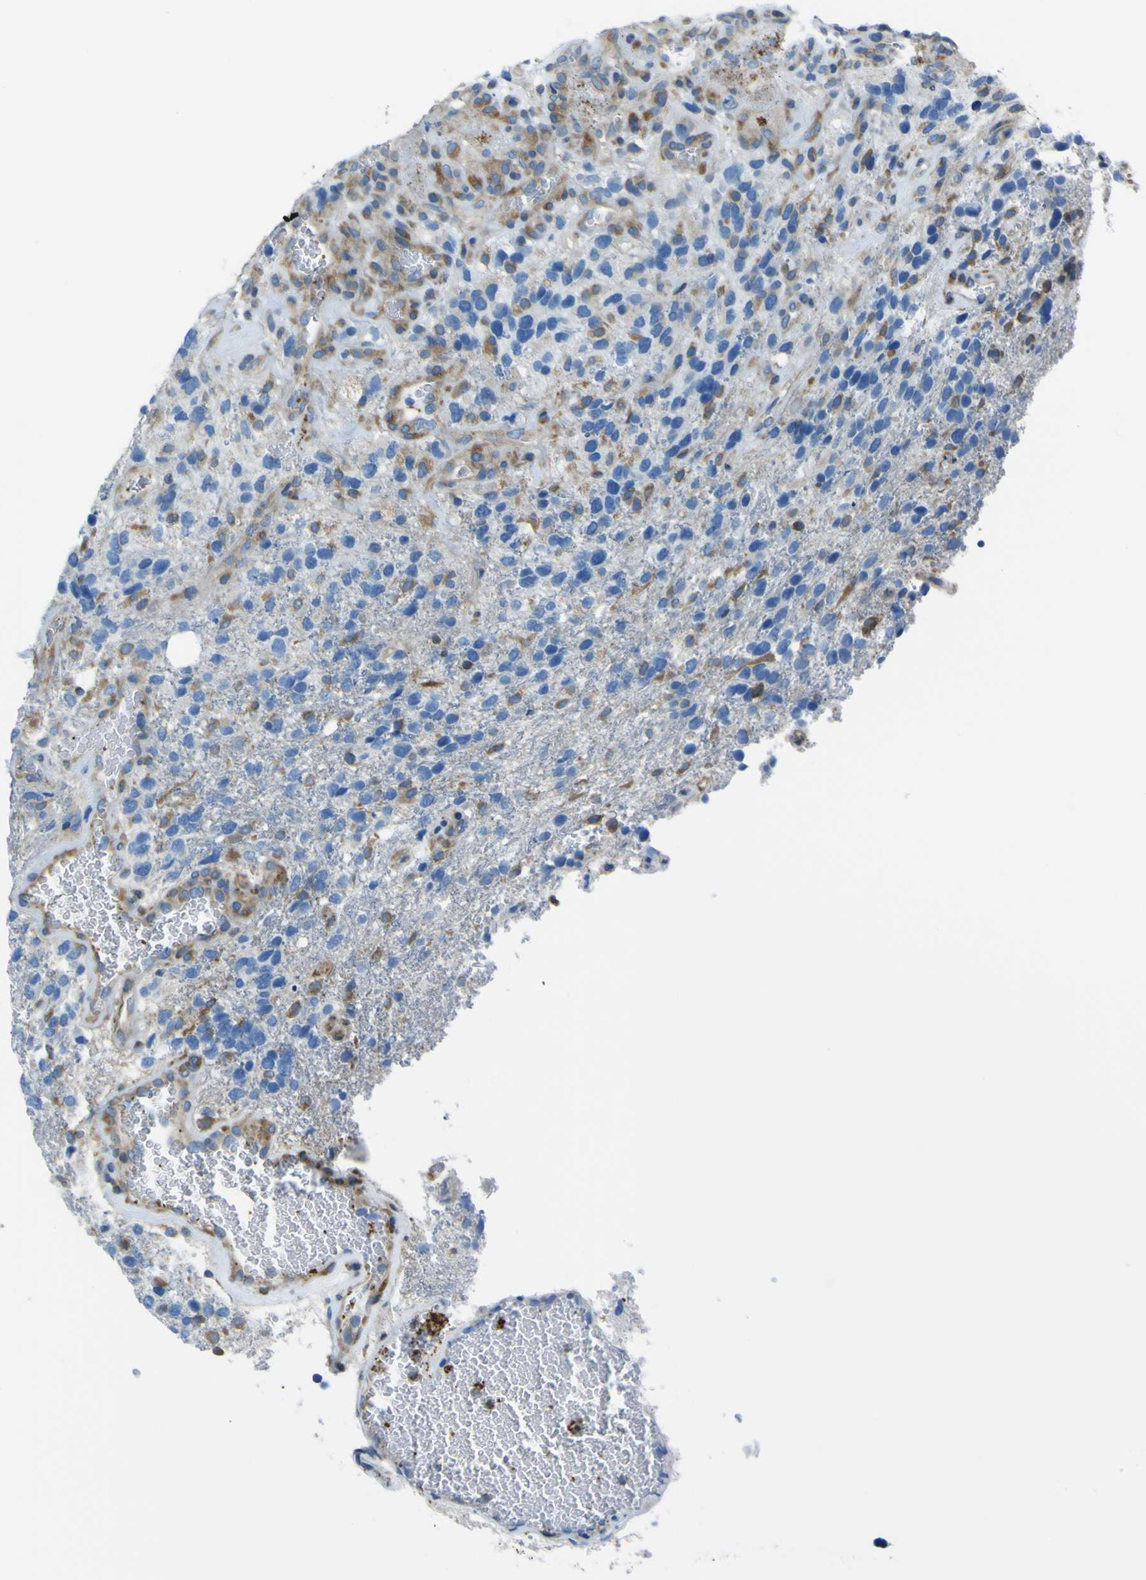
{"staining": {"intensity": "moderate", "quantity": "25%-75%", "location": "cytoplasmic/membranous"}, "tissue": "glioma", "cell_type": "Tumor cells", "image_type": "cancer", "snomed": [{"axis": "morphology", "description": "Glioma, malignant, High grade"}, {"axis": "topography", "description": "Brain"}], "caption": "This photomicrograph shows immunohistochemistry staining of human glioma, with medium moderate cytoplasmic/membranous positivity in about 25%-75% of tumor cells.", "gene": "STIM1", "patient": {"sex": "female", "age": 58}}